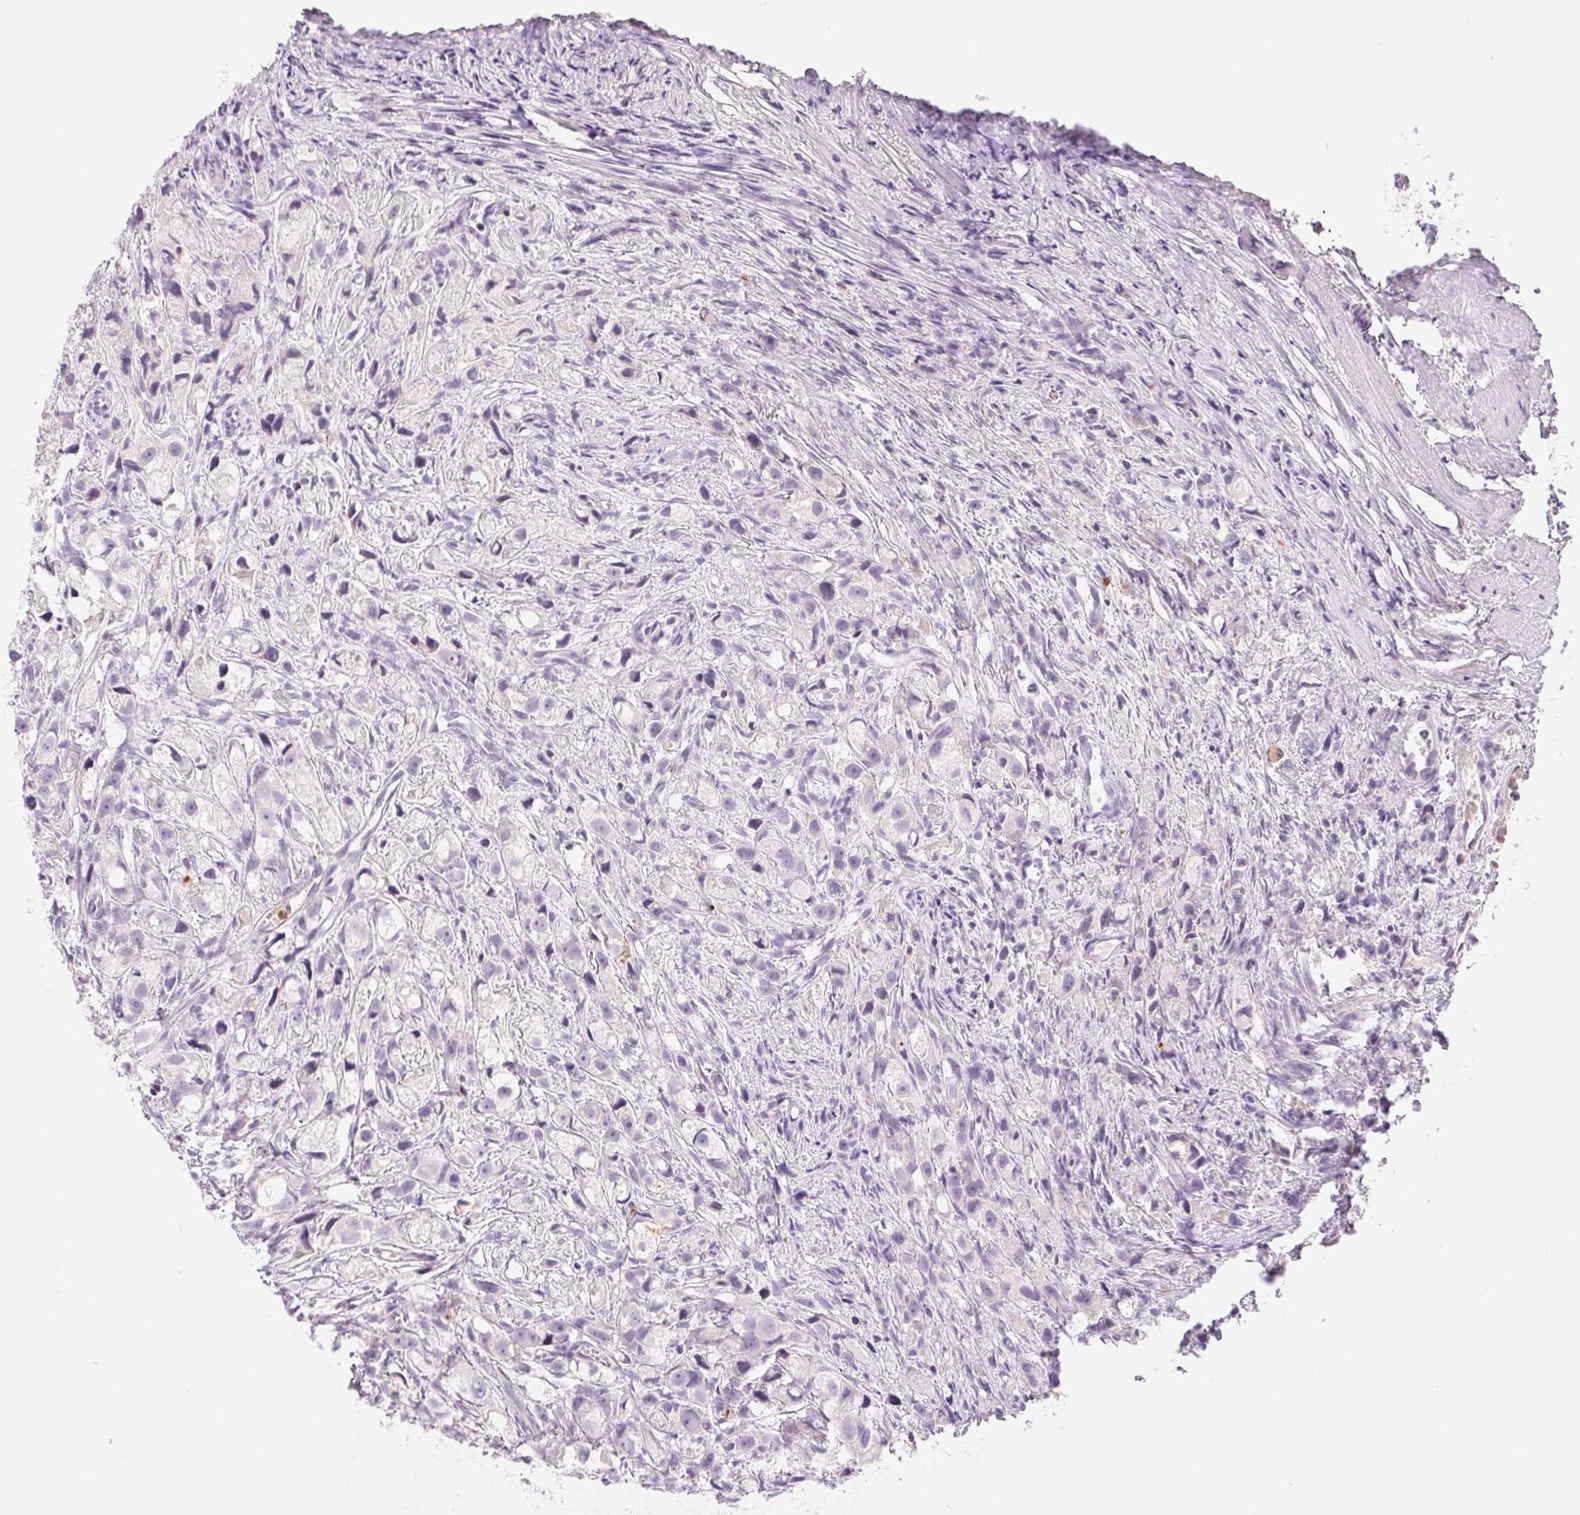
{"staining": {"intensity": "negative", "quantity": "none", "location": "none"}, "tissue": "prostate cancer", "cell_type": "Tumor cells", "image_type": "cancer", "snomed": [{"axis": "morphology", "description": "Adenocarcinoma, High grade"}, {"axis": "topography", "description": "Prostate"}], "caption": "Immunohistochemistry (IHC) of human adenocarcinoma (high-grade) (prostate) reveals no staining in tumor cells.", "gene": "IFIT1B", "patient": {"sex": "male", "age": 75}}